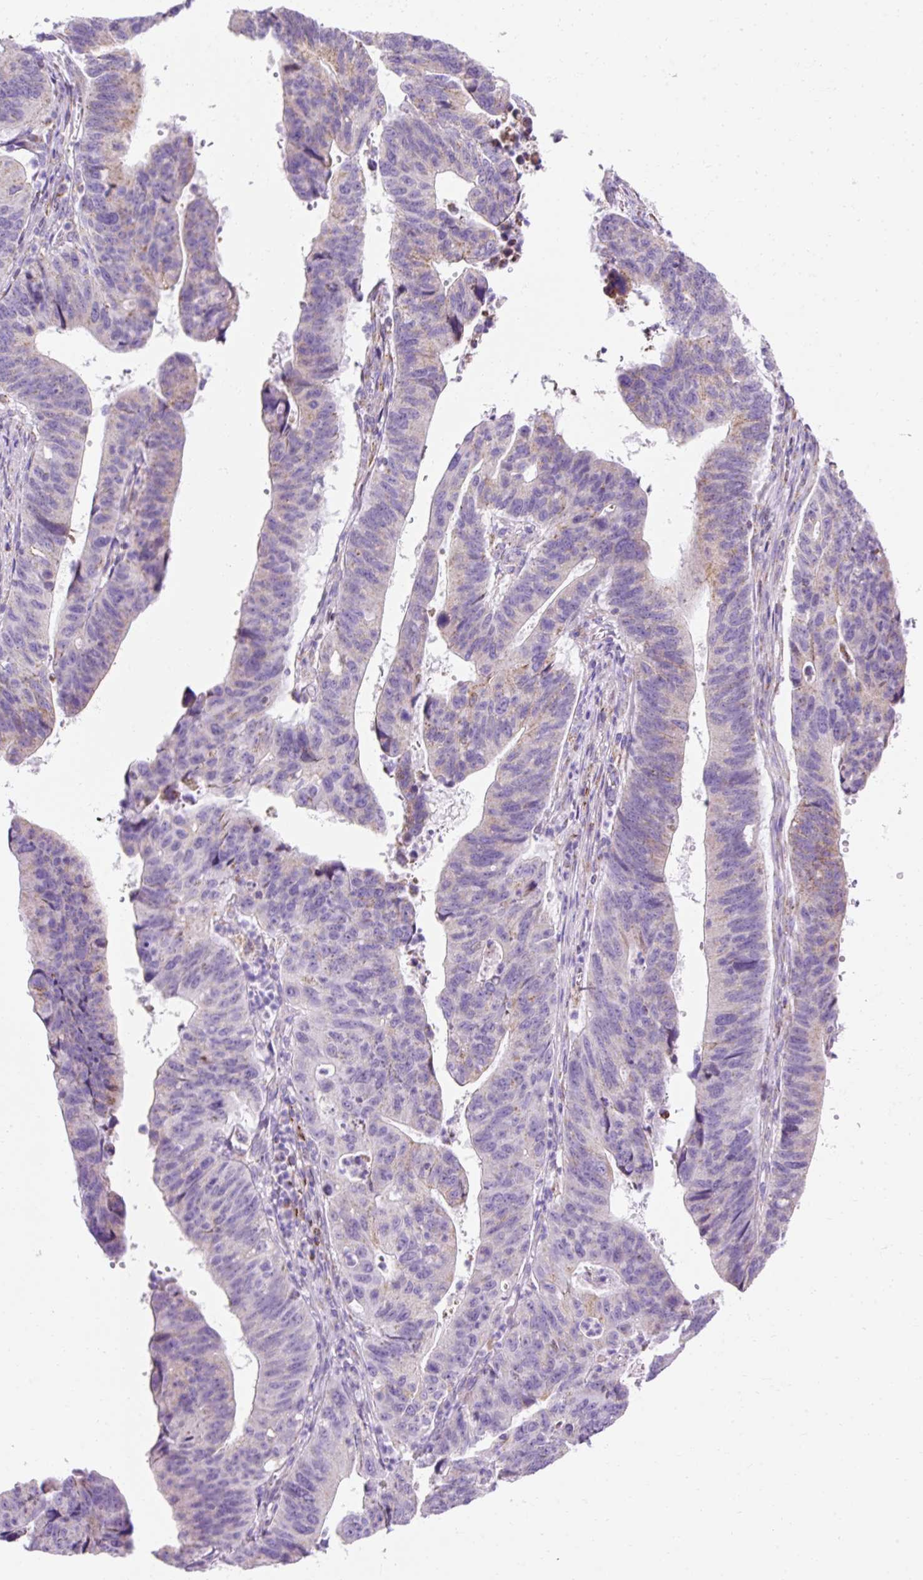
{"staining": {"intensity": "moderate", "quantity": "<25%", "location": "cytoplasmic/membranous"}, "tissue": "stomach cancer", "cell_type": "Tumor cells", "image_type": "cancer", "snomed": [{"axis": "morphology", "description": "Adenocarcinoma, NOS"}, {"axis": "topography", "description": "Stomach"}], "caption": "Immunohistochemistry (IHC) micrograph of neoplastic tissue: human stomach cancer (adenocarcinoma) stained using immunohistochemistry (IHC) displays low levels of moderate protein expression localized specifically in the cytoplasmic/membranous of tumor cells, appearing as a cytoplasmic/membranous brown color.", "gene": "PLPP2", "patient": {"sex": "male", "age": 59}}